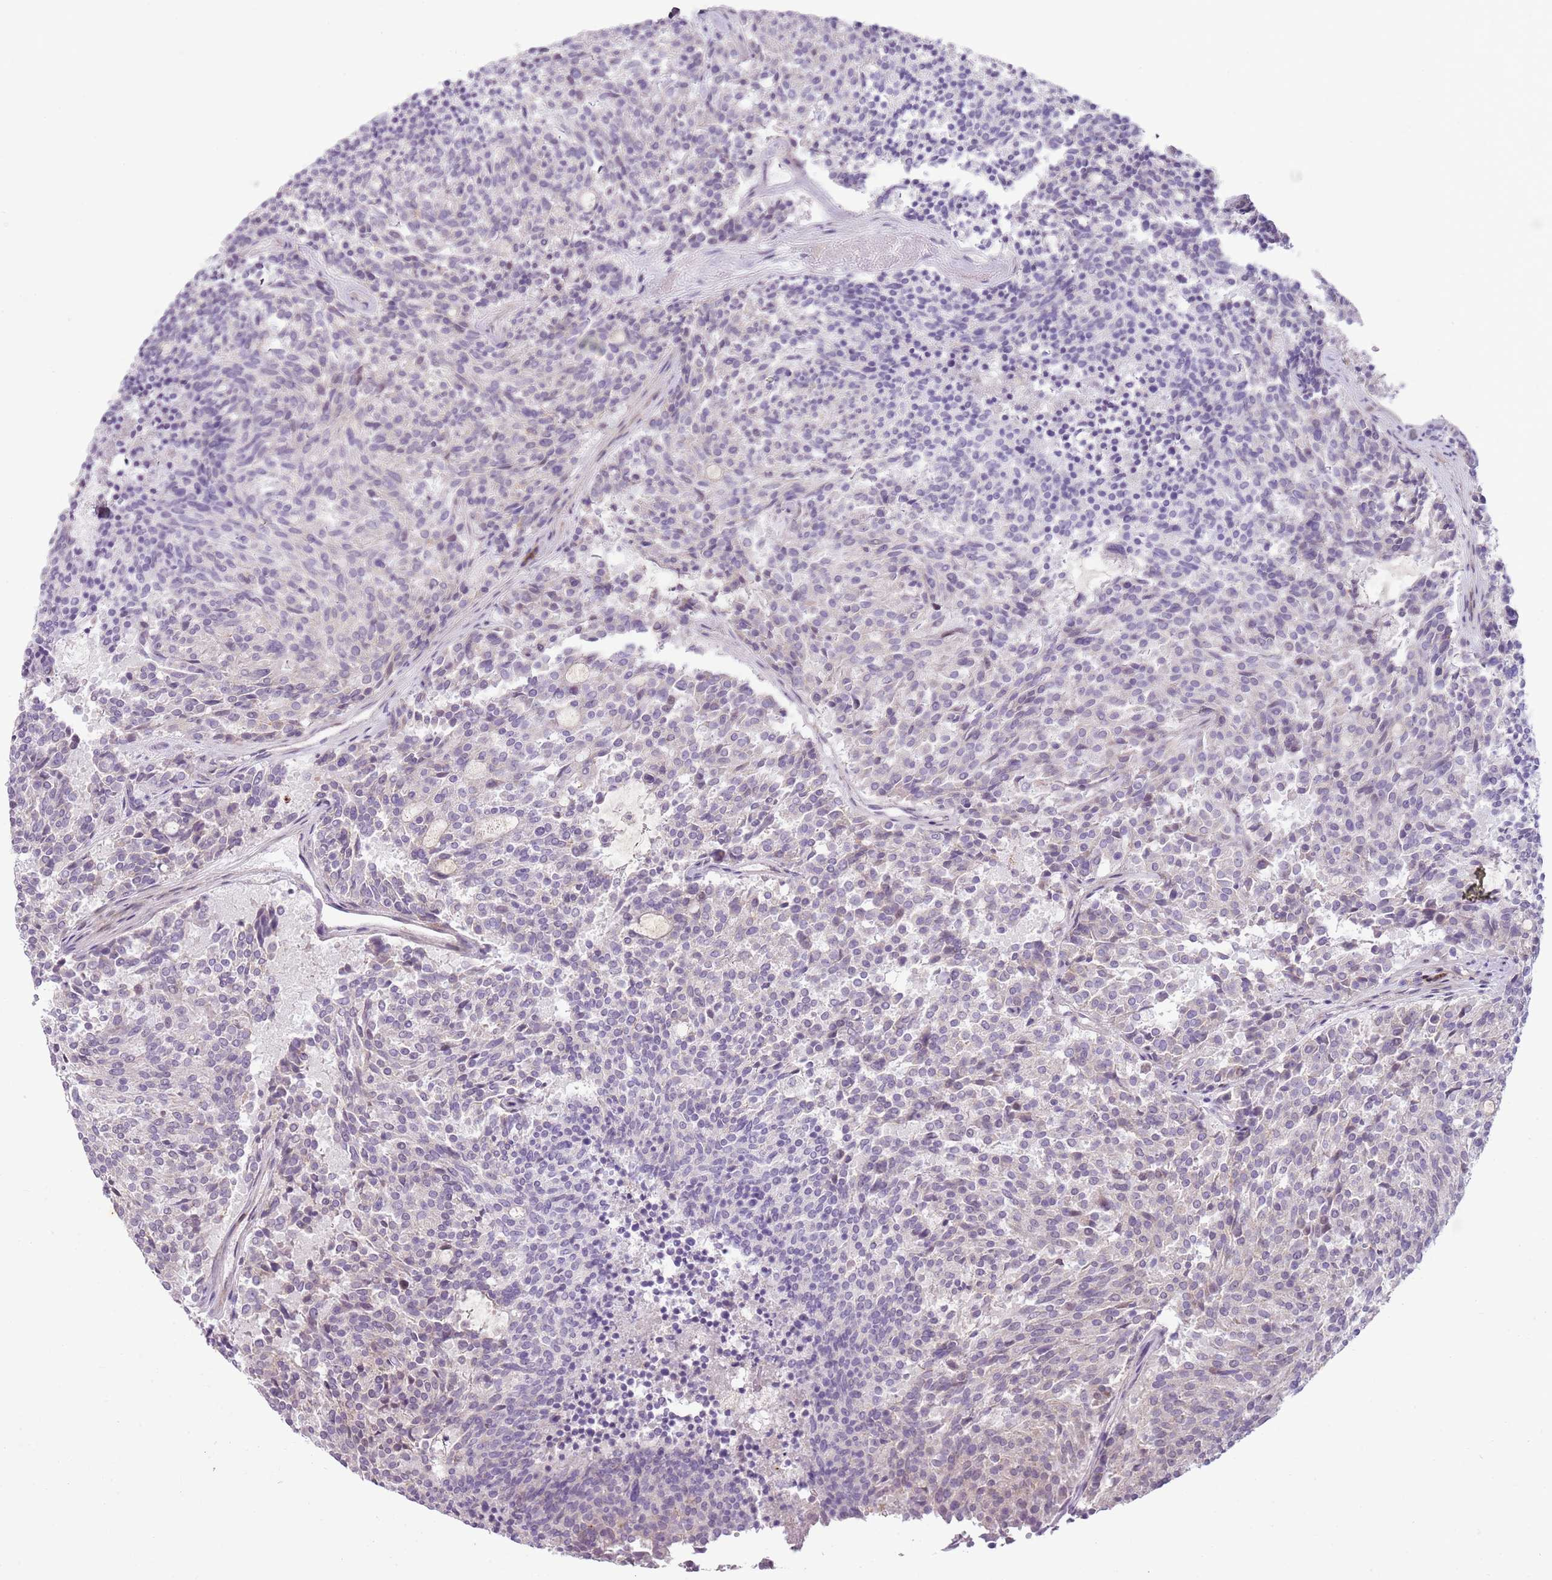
{"staining": {"intensity": "negative", "quantity": "none", "location": "none"}, "tissue": "carcinoid", "cell_type": "Tumor cells", "image_type": "cancer", "snomed": [{"axis": "morphology", "description": "Carcinoid, malignant, NOS"}, {"axis": "topography", "description": "Pancreas"}], "caption": "This histopathology image is of malignant carcinoid stained with immunohistochemistry to label a protein in brown with the nuclei are counter-stained blue. There is no positivity in tumor cells.", "gene": "ZNF583", "patient": {"sex": "female", "age": 54}}